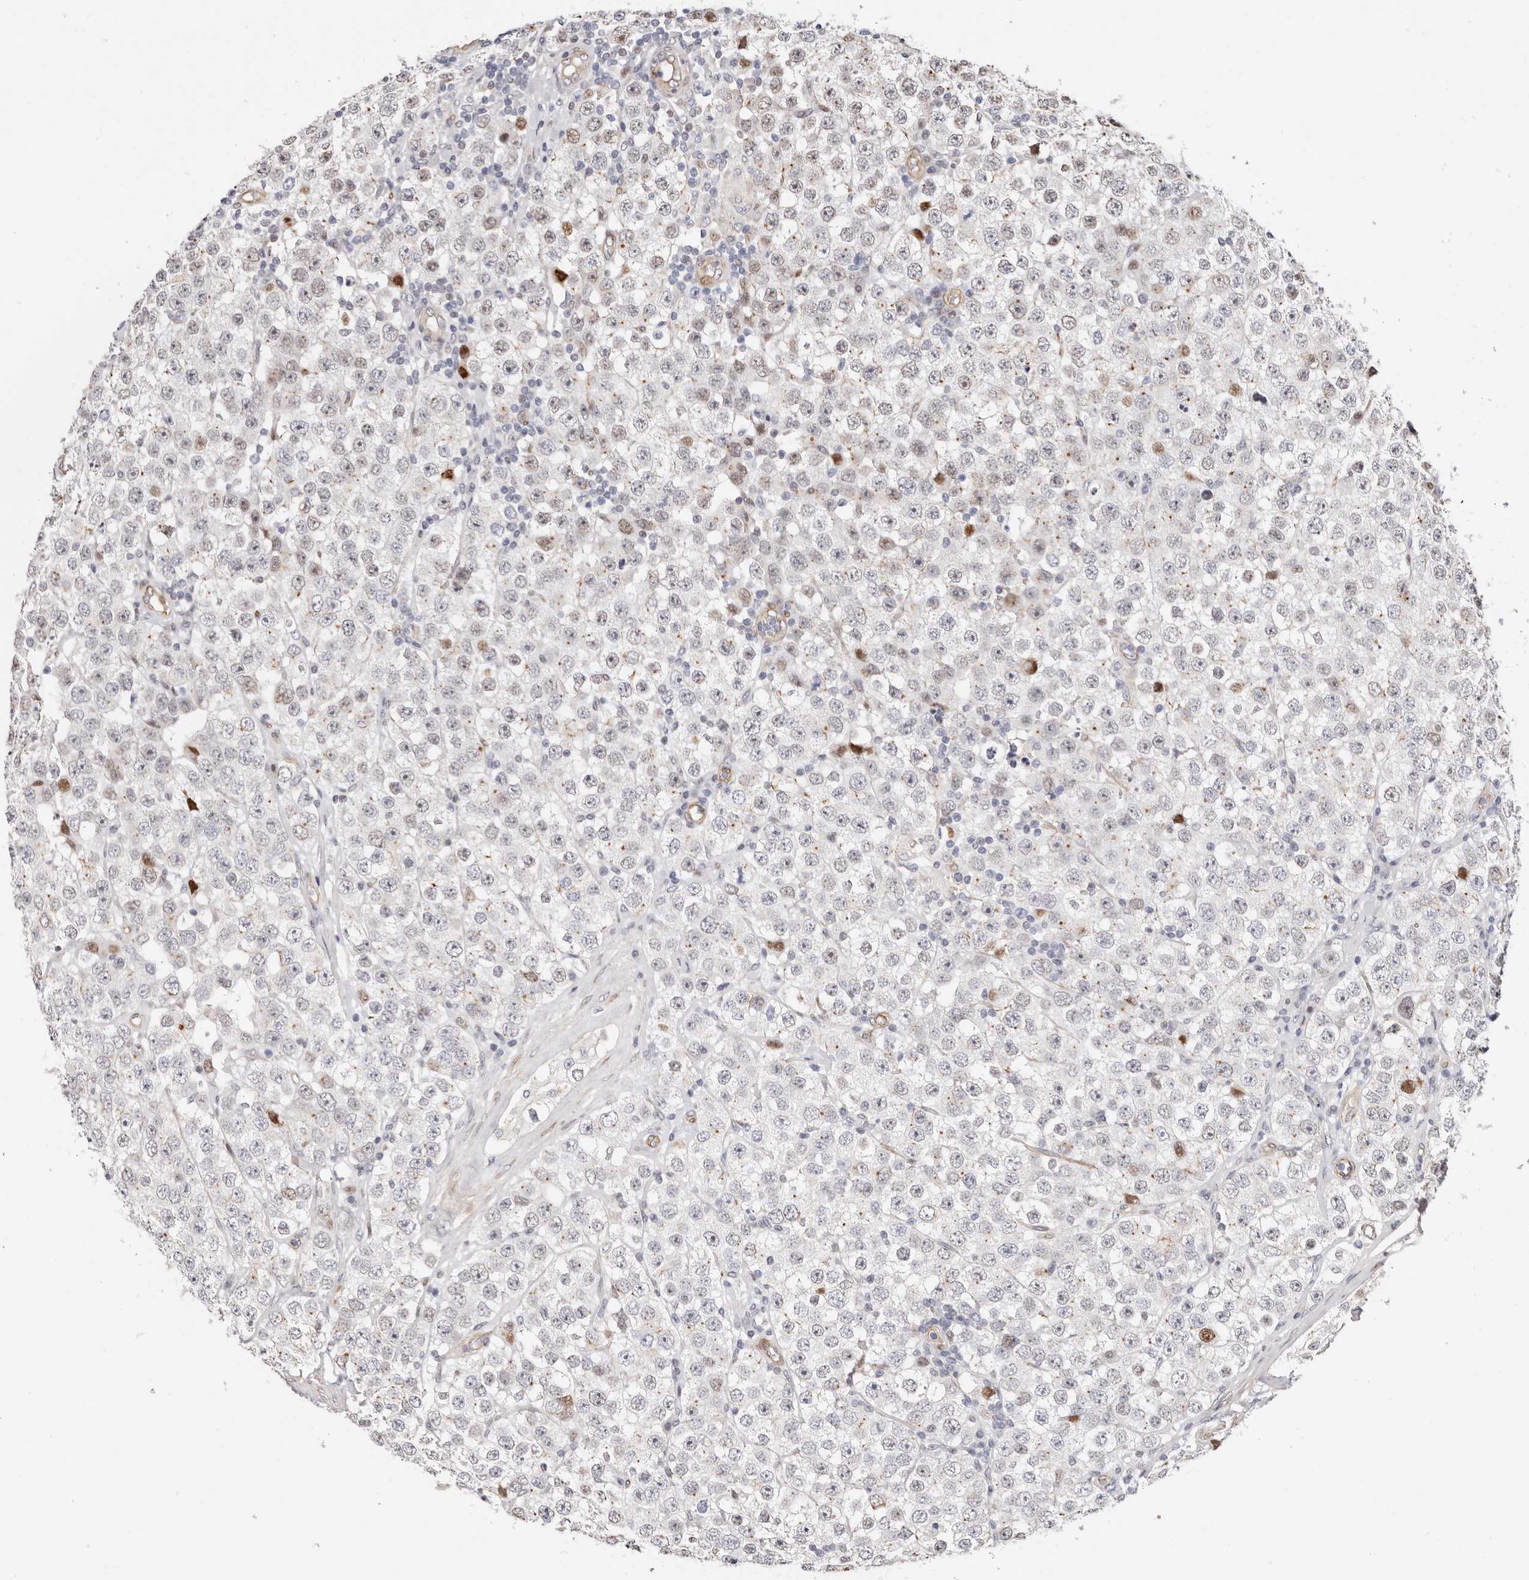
{"staining": {"intensity": "moderate", "quantity": "<25%", "location": "nuclear"}, "tissue": "testis cancer", "cell_type": "Tumor cells", "image_type": "cancer", "snomed": [{"axis": "morphology", "description": "Seminoma, NOS"}, {"axis": "topography", "description": "Testis"}], "caption": "Testis seminoma was stained to show a protein in brown. There is low levels of moderate nuclear positivity in about <25% of tumor cells. The staining is performed using DAB (3,3'-diaminobenzidine) brown chromogen to label protein expression. The nuclei are counter-stained blue using hematoxylin.", "gene": "EPHX3", "patient": {"sex": "male", "age": 28}}